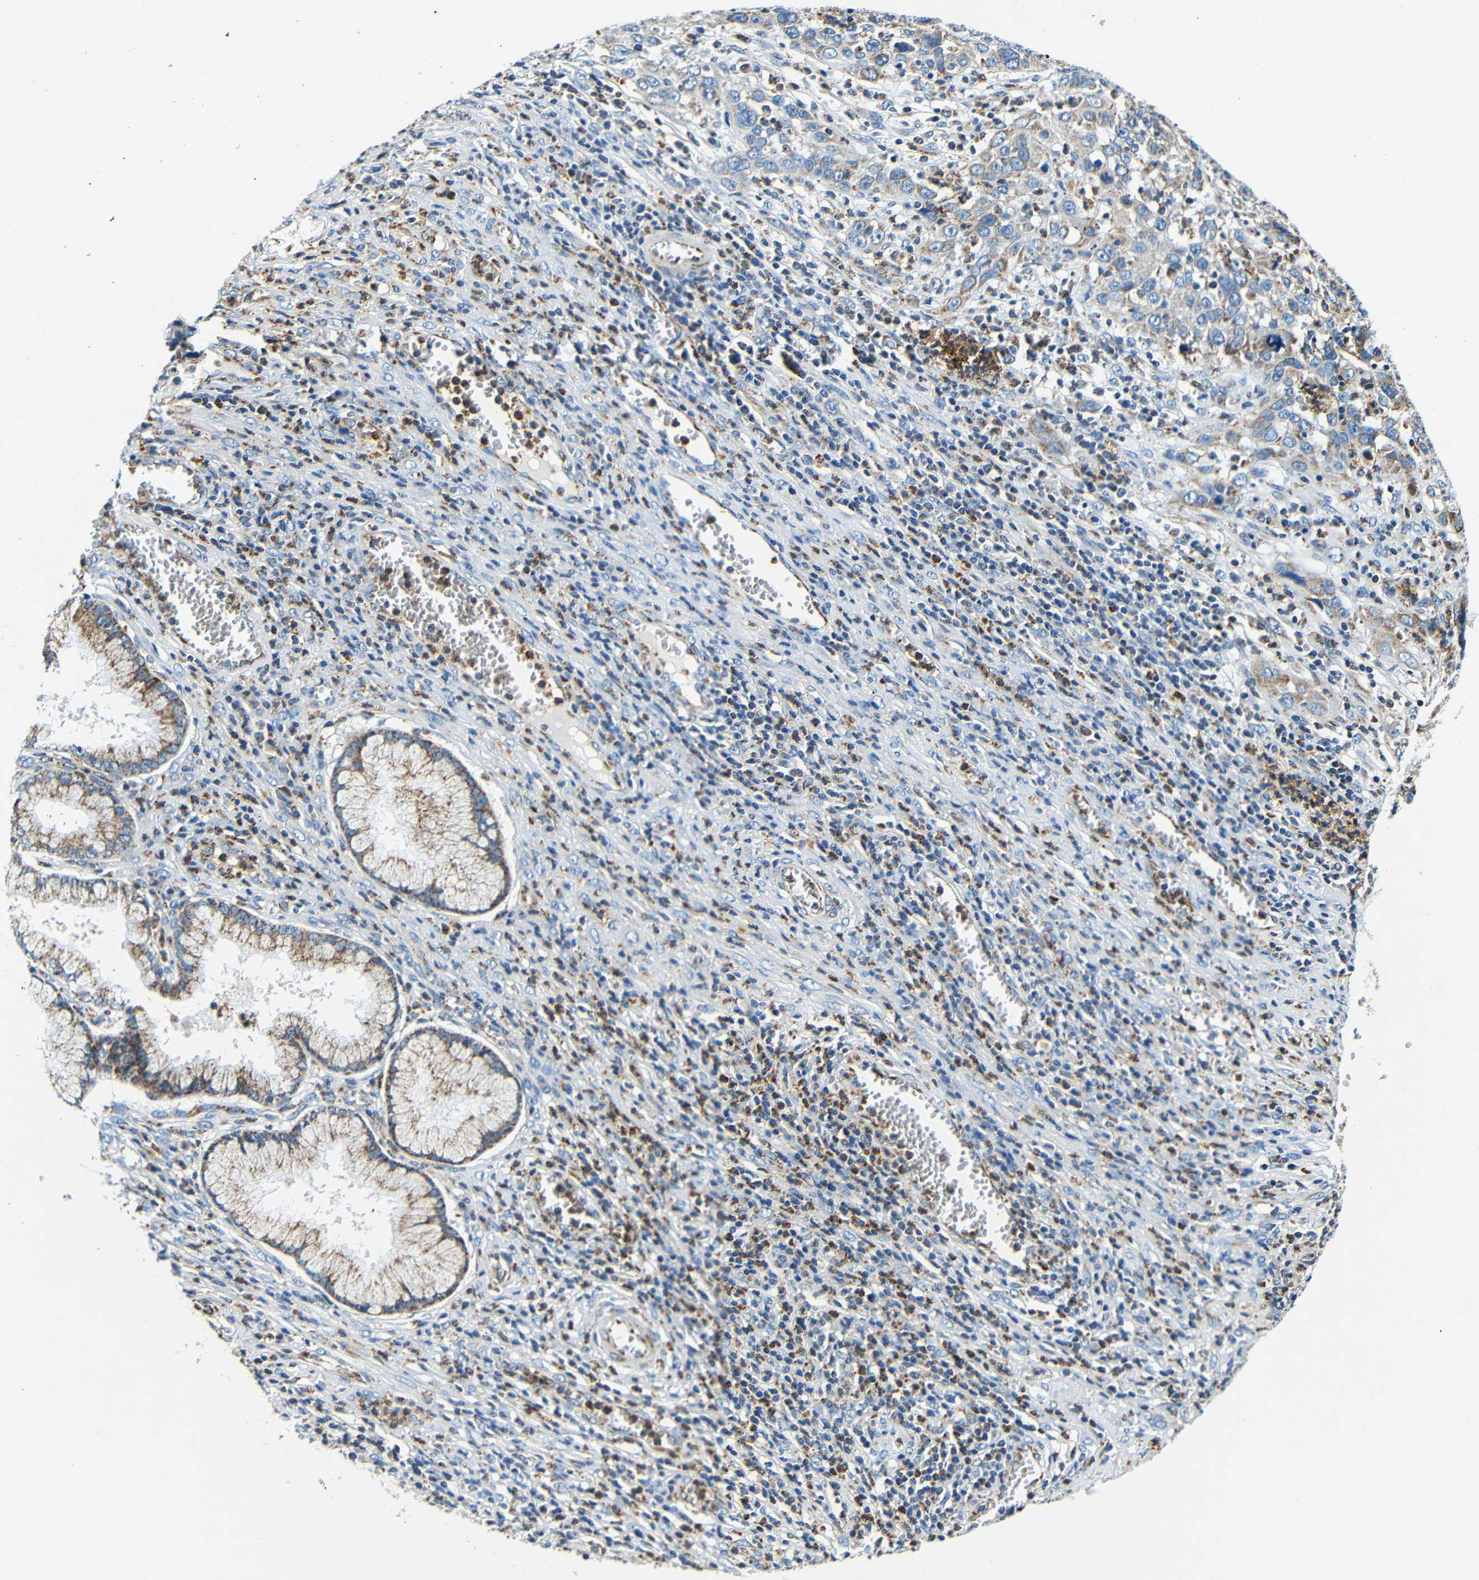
{"staining": {"intensity": "moderate", "quantity": "<25%", "location": "cytoplasmic/membranous"}, "tissue": "cervical cancer", "cell_type": "Tumor cells", "image_type": "cancer", "snomed": [{"axis": "morphology", "description": "Squamous cell carcinoma, NOS"}, {"axis": "topography", "description": "Cervix"}], "caption": "Human cervical cancer stained with a brown dye demonstrates moderate cytoplasmic/membranous positive positivity in about <25% of tumor cells.", "gene": "GALNT18", "patient": {"sex": "female", "age": 32}}